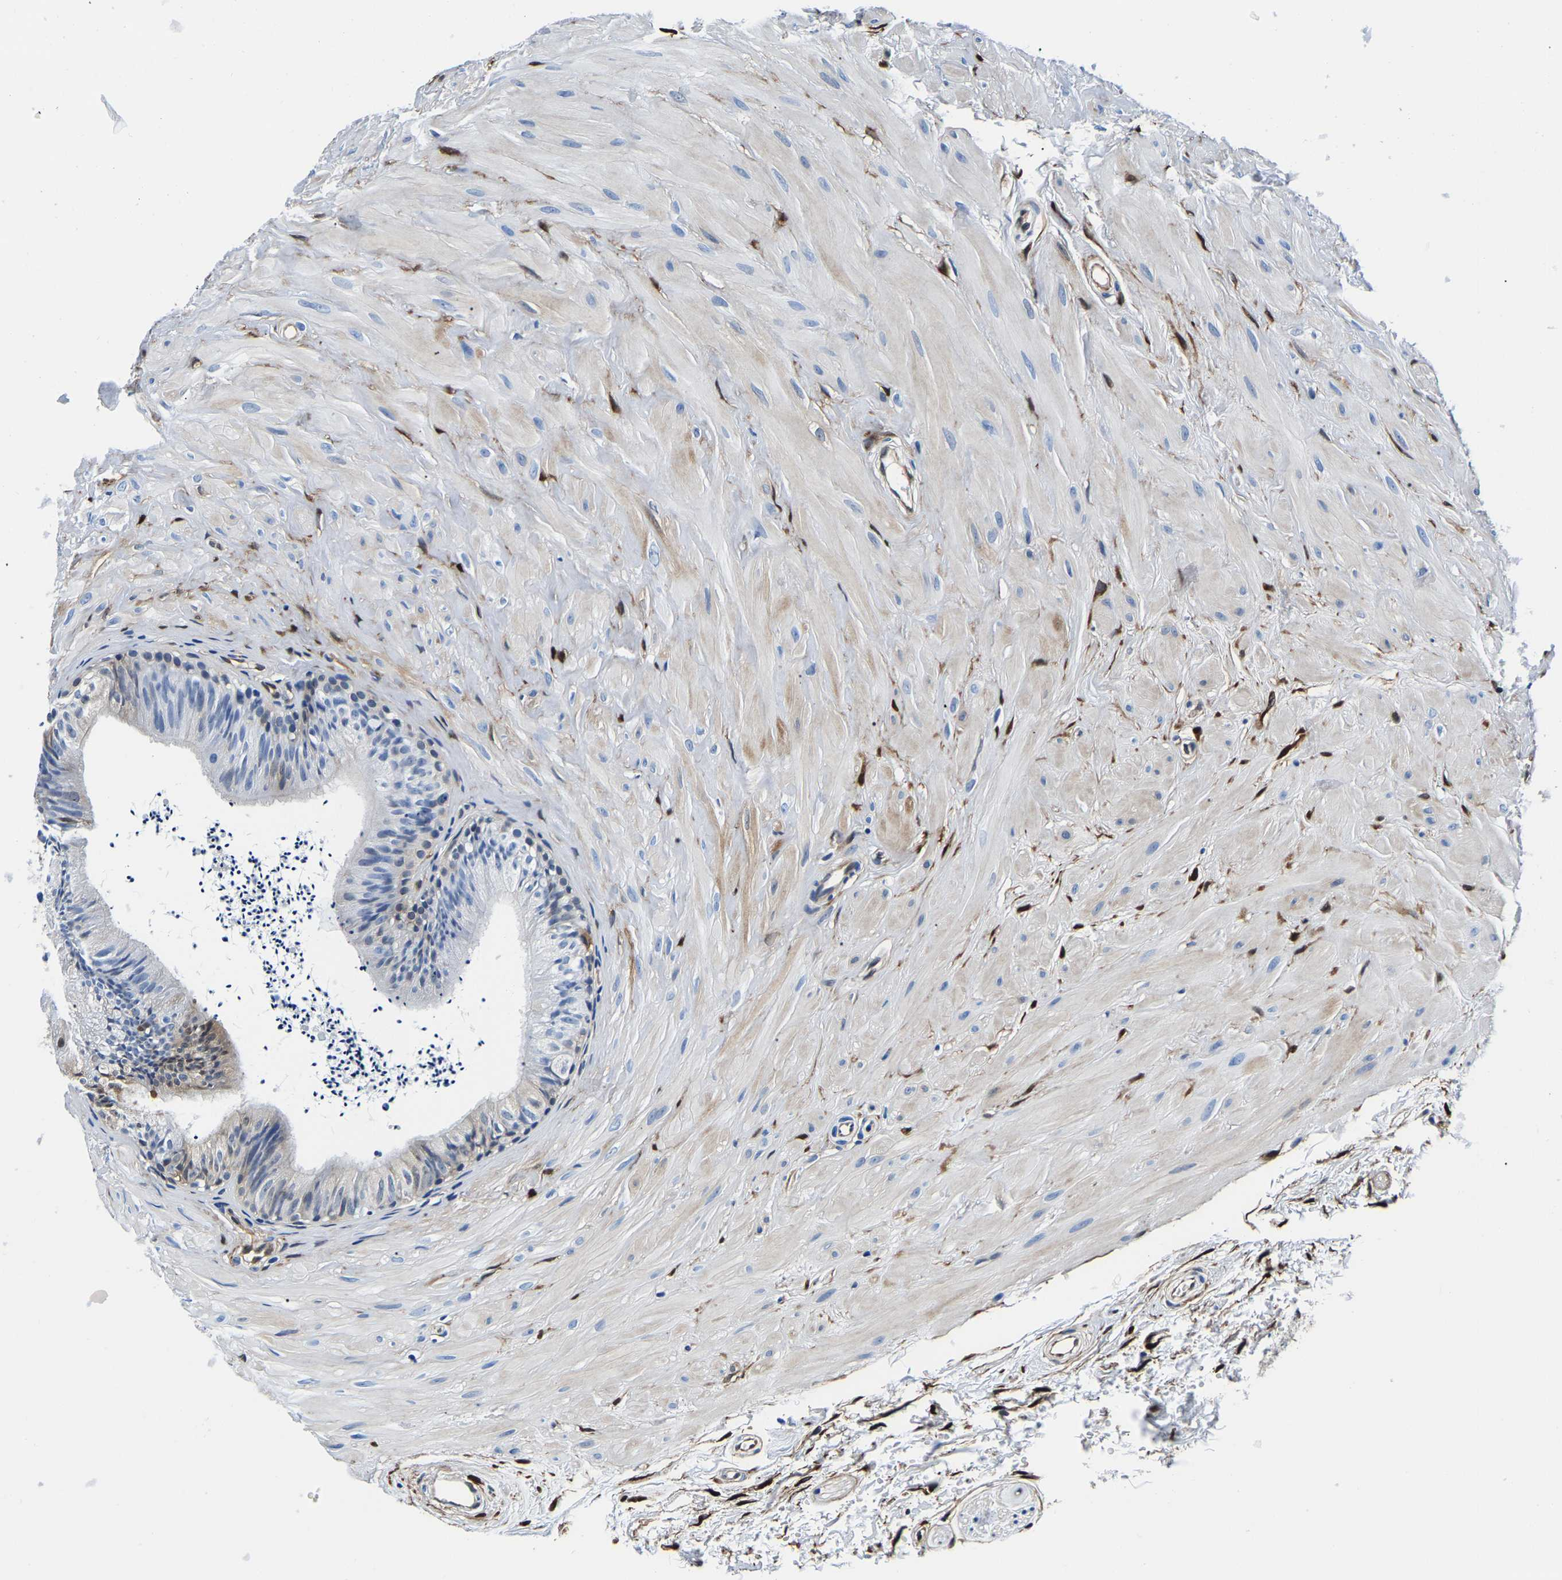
{"staining": {"intensity": "negative", "quantity": "none", "location": "none"}, "tissue": "epididymis", "cell_type": "Glandular cells", "image_type": "normal", "snomed": [{"axis": "morphology", "description": "Normal tissue, NOS"}, {"axis": "topography", "description": "Epididymis"}], "caption": "Glandular cells show no significant protein positivity in normal epididymis. (Brightfield microscopy of DAB (3,3'-diaminobenzidine) immunohistochemistry (IHC) at high magnification).", "gene": "S100A13", "patient": {"sex": "male", "age": 56}}